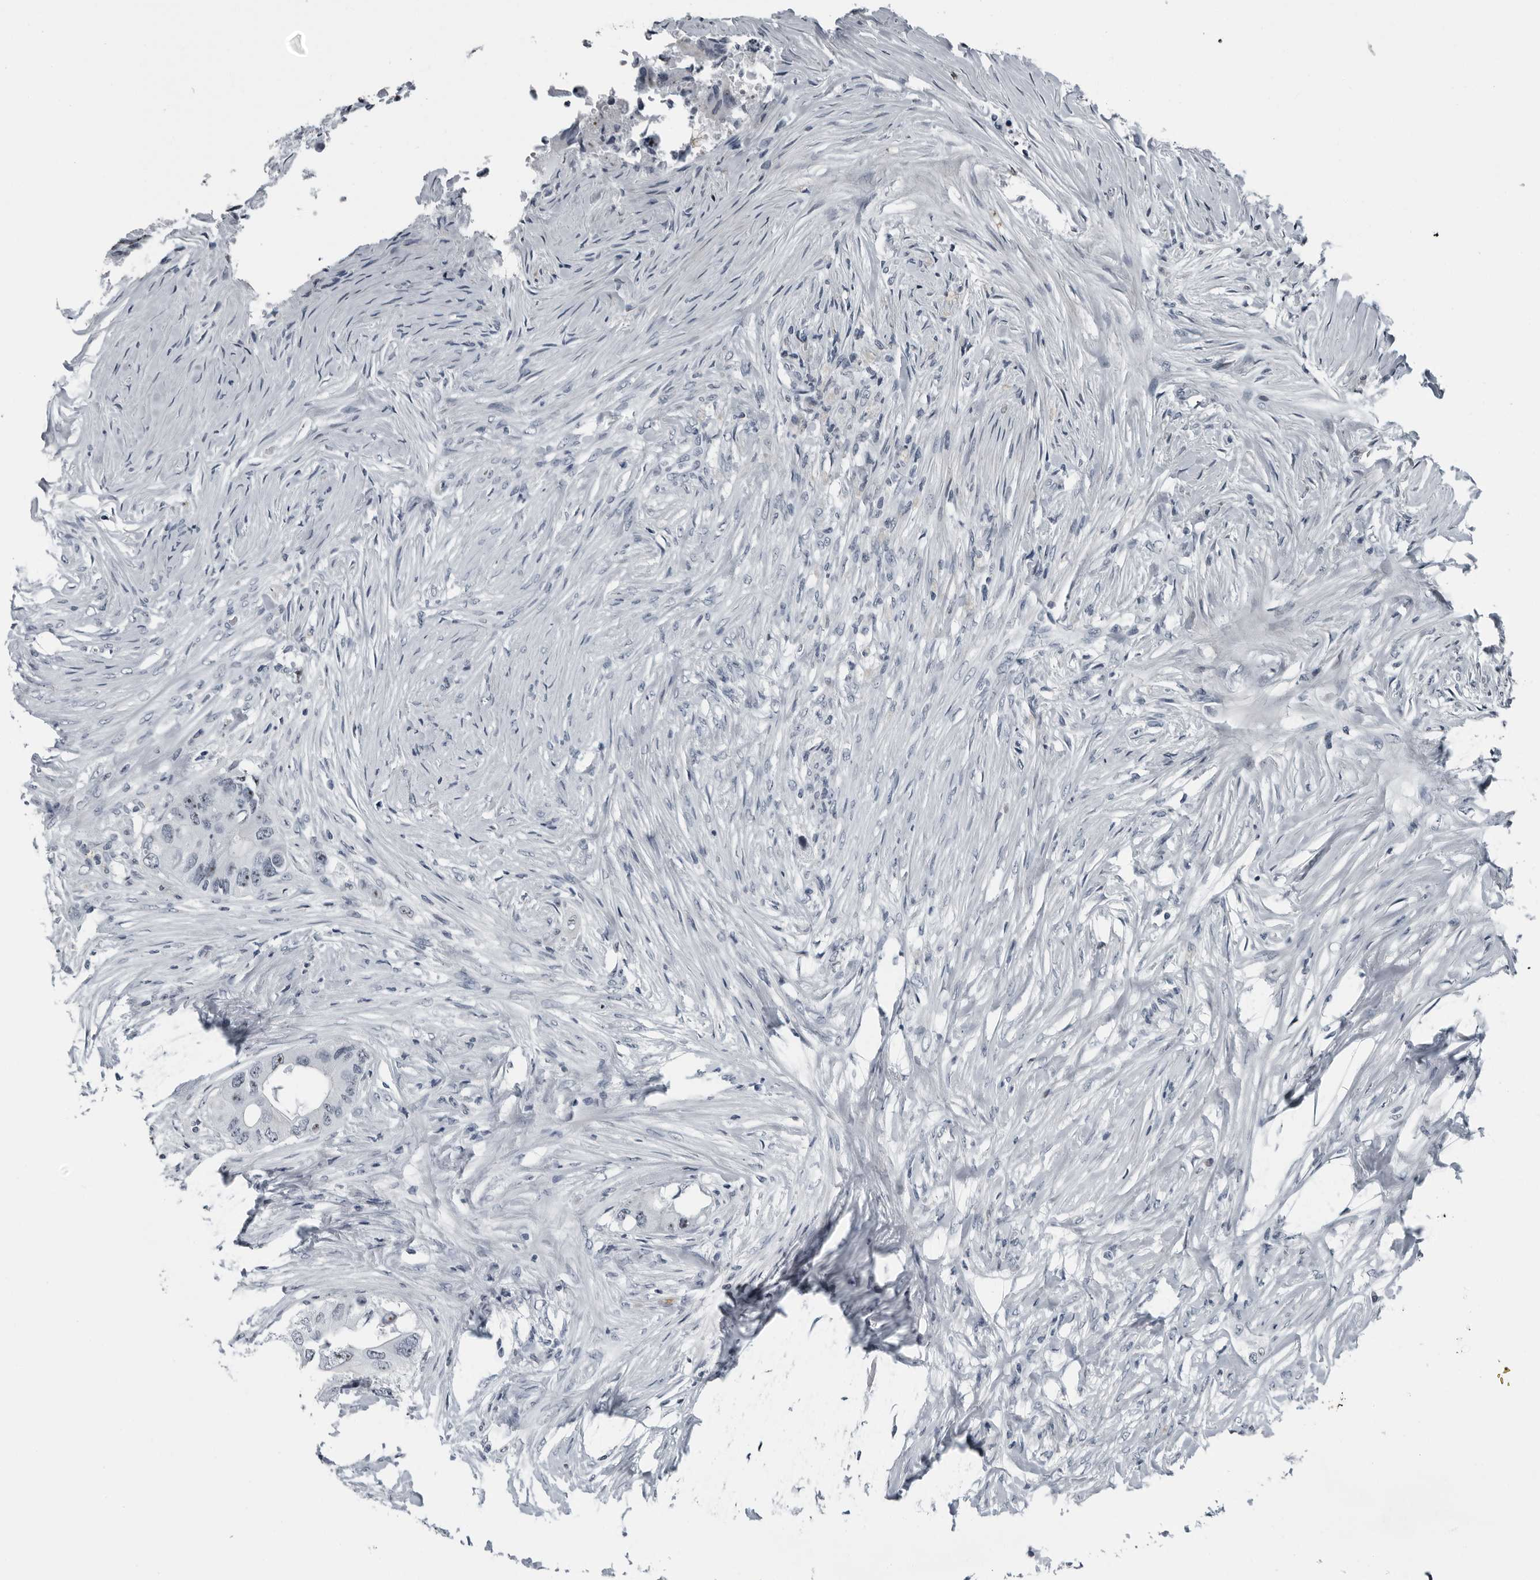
{"staining": {"intensity": "moderate", "quantity": "<25%", "location": "nuclear"}, "tissue": "colorectal cancer", "cell_type": "Tumor cells", "image_type": "cancer", "snomed": [{"axis": "morphology", "description": "Adenocarcinoma, NOS"}, {"axis": "topography", "description": "Colon"}], "caption": "The photomicrograph exhibits a brown stain indicating the presence of a protein in the nuclear of tumor cells in adenocarcinoma (colorectal). (DAB (3,3'-diaminobenzidine) IHC with brightfield microscopy, high magnification).", "gene": "PDCD11", "patient": {"sex": "male", "age": 71}}